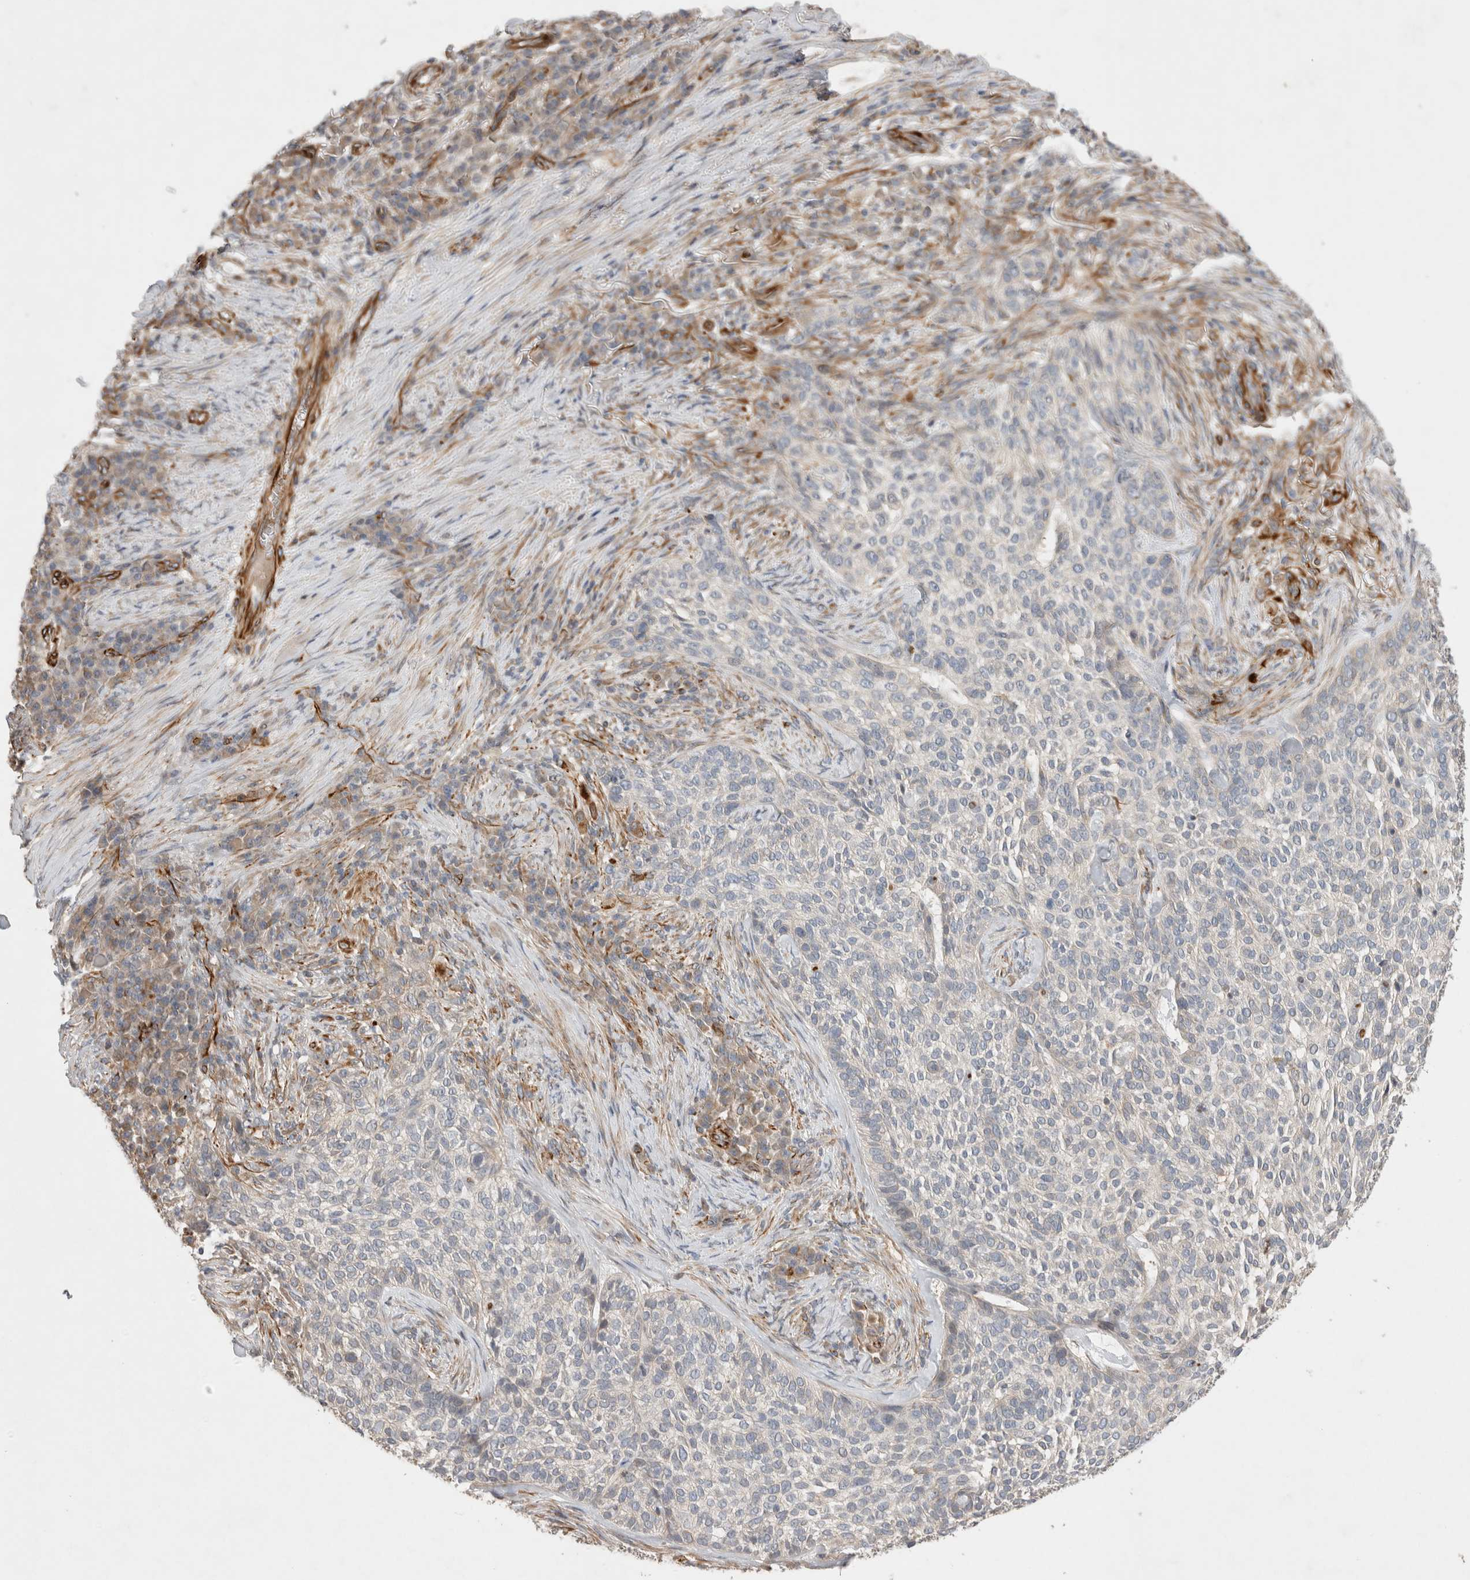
{"staining": {"intensity": "weak", "quantity": "<25%", "location": "cytoplasmic/membranous"}, "tissue": "skin cancer", "cell_type": "Tumor cells", "image_type": "cancer", "snomed": [{"axis": "morphology", "description": "Basal cell carcinoma"}, {"axis": "topography", "description": "Skin"}], "caption": "Protein analysis of skin basal cell carcinoma reveals no significant expression in tumor cells. (Brightfield microscopy of DAB immunohistochemistry (IHC) at high magnification).", "gene": "NMU", "patient": {"sex": "female", "age": 64}}